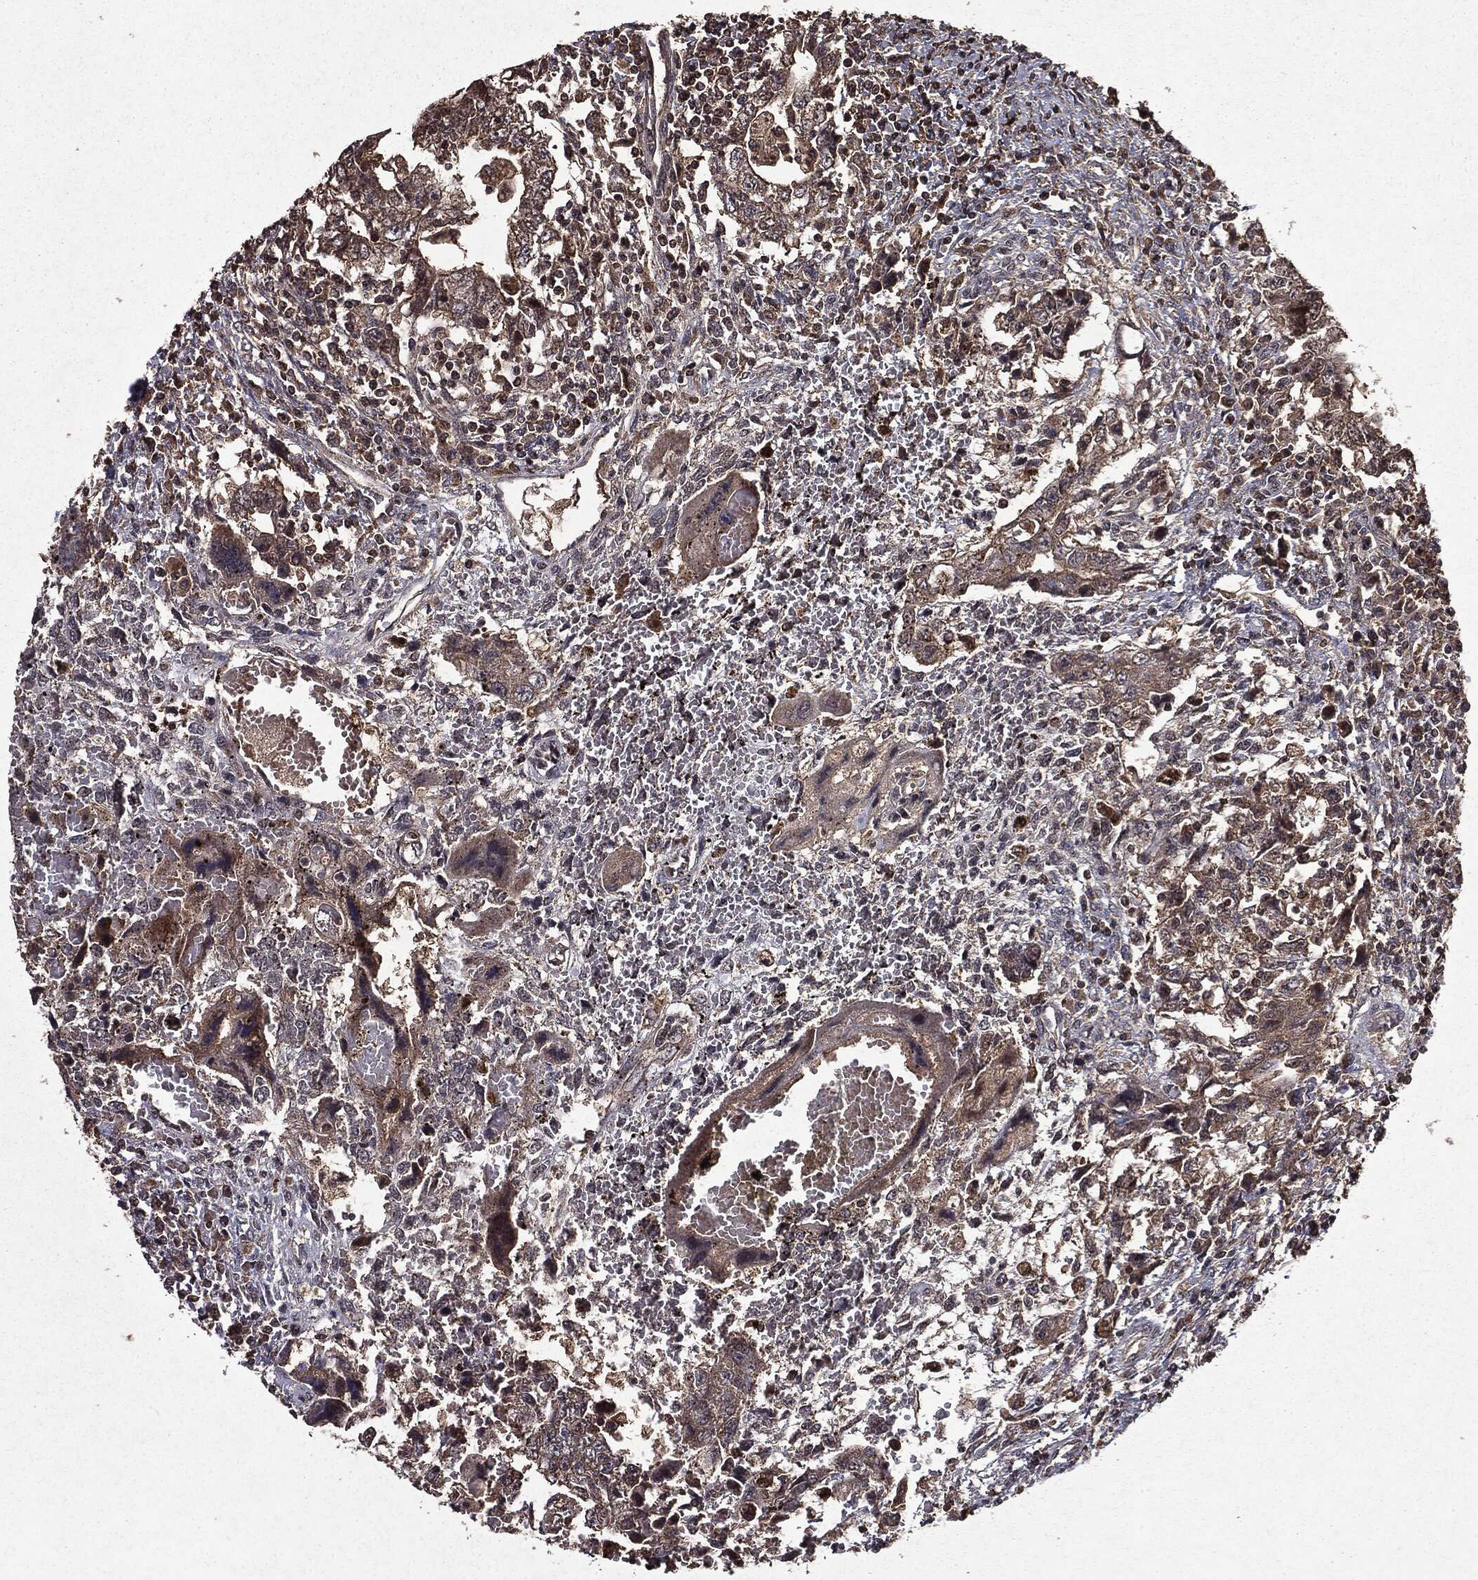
{"staining": {"intensity": "negative", "quantity": "none", "location": "none"}, "tissue": "testis cancer", "cell_type": "Tumor cells", "image_type": "cancer", "snomed": [{"axis": "morphology", "description": "Carcinoma, Embryonal, NOS"}, {"axis": "topography", "description": "Testis"}], "caption": "DAB immunohistochemical staining of testis cancer shows no significant expression in tumor cells.", "gene": "MTOR", "patient": {"sex": "male", "age": 26}}